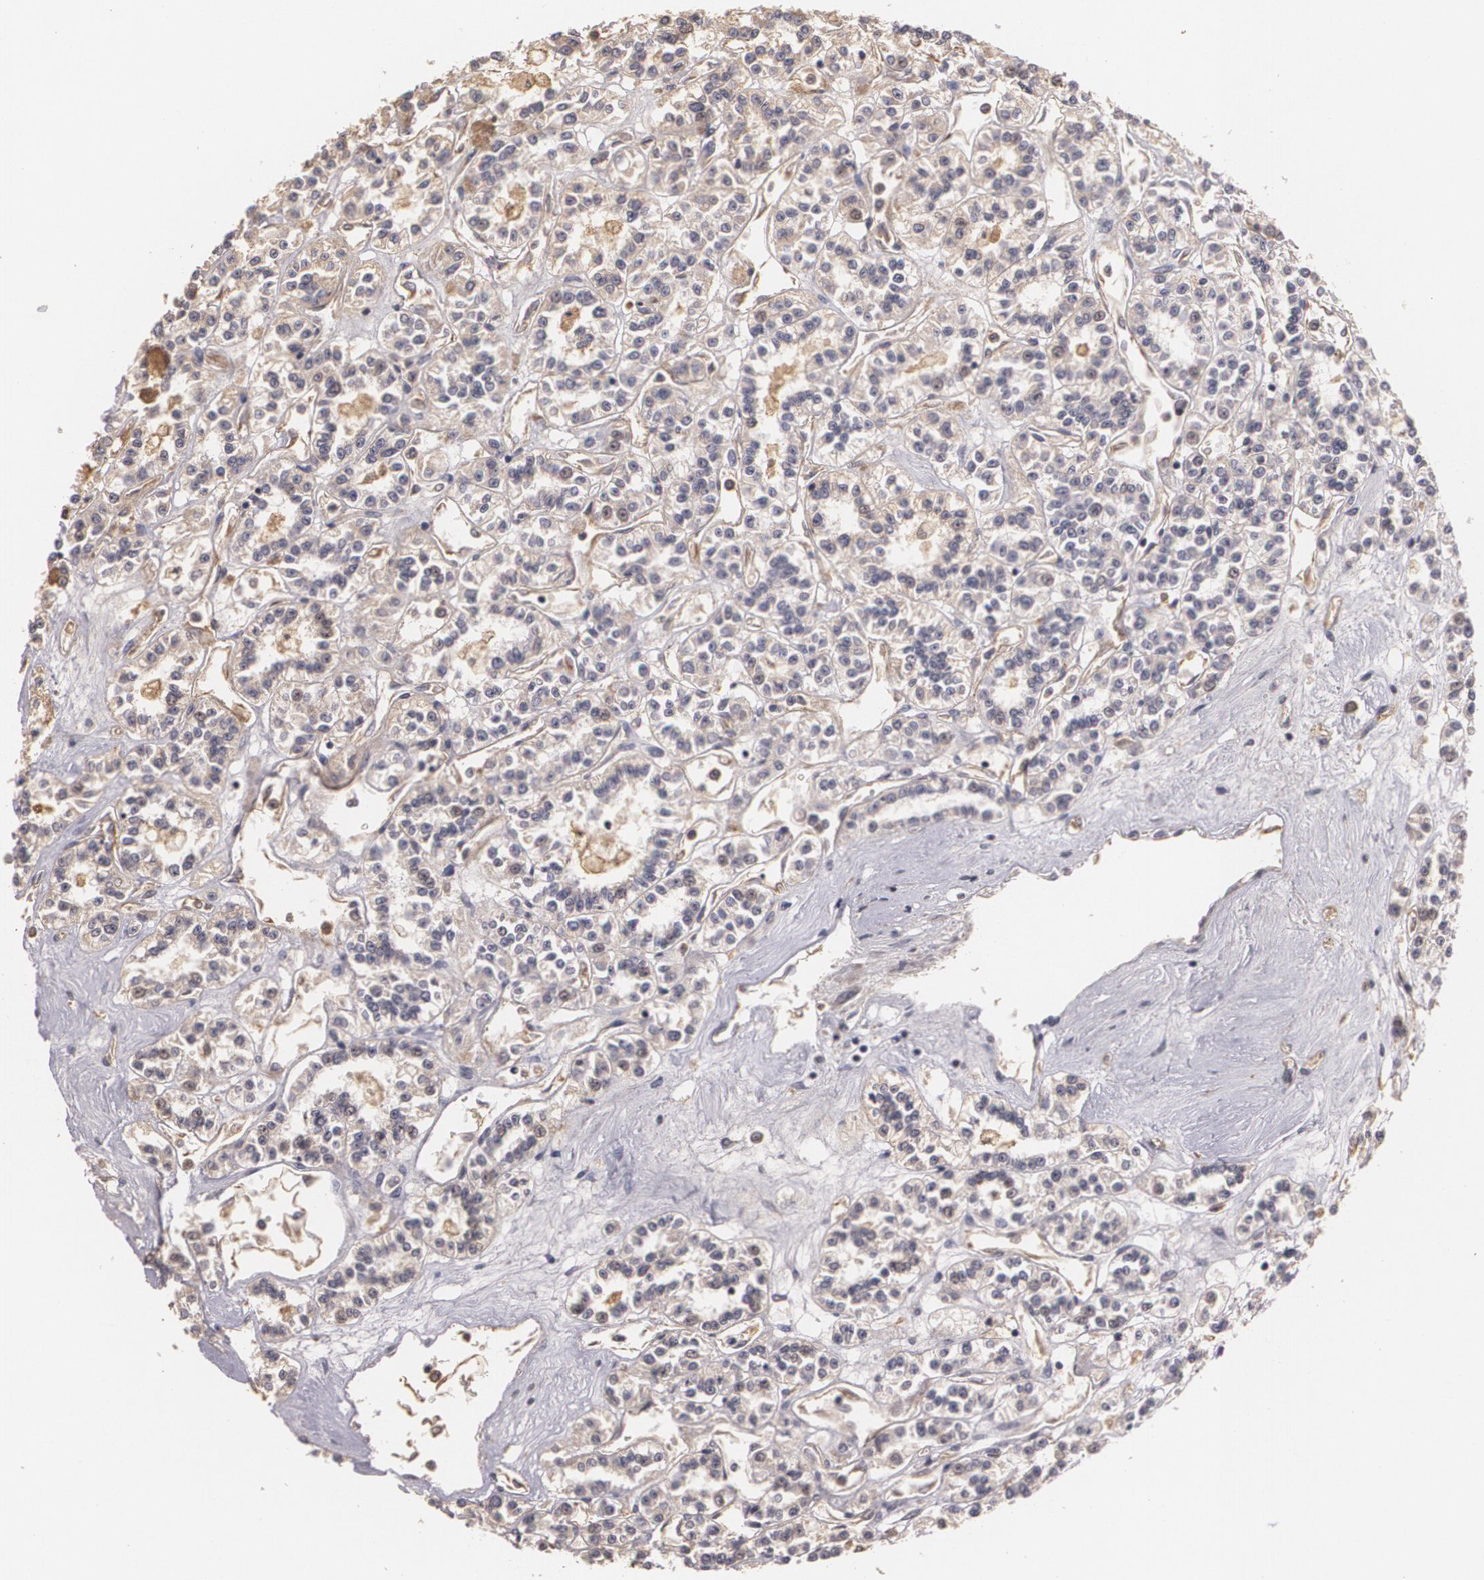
{"staining": {"intensity": "weak", "quantity": "<25%", "location": "cytoplasmic/membranous"}, "tissue": "renal cancer", "cell_type": "Tumor cells", "image_type": "cancer", "snomed": [{"axis": "morphology", "description": "Adenocarcinoma, NOS"}, {"axis": "topography", "description": "Kidney"}], "caption": "The image shows no significant expression in tumor cells of renal cancer (adenocarcinoma). (Brightfield microscopy of DAB (3,3'-diaminobenzidine) immunohistochemistry at high magnification).", "gene": "BRCA1", "patient": {"sex": "female", "age": 76}}